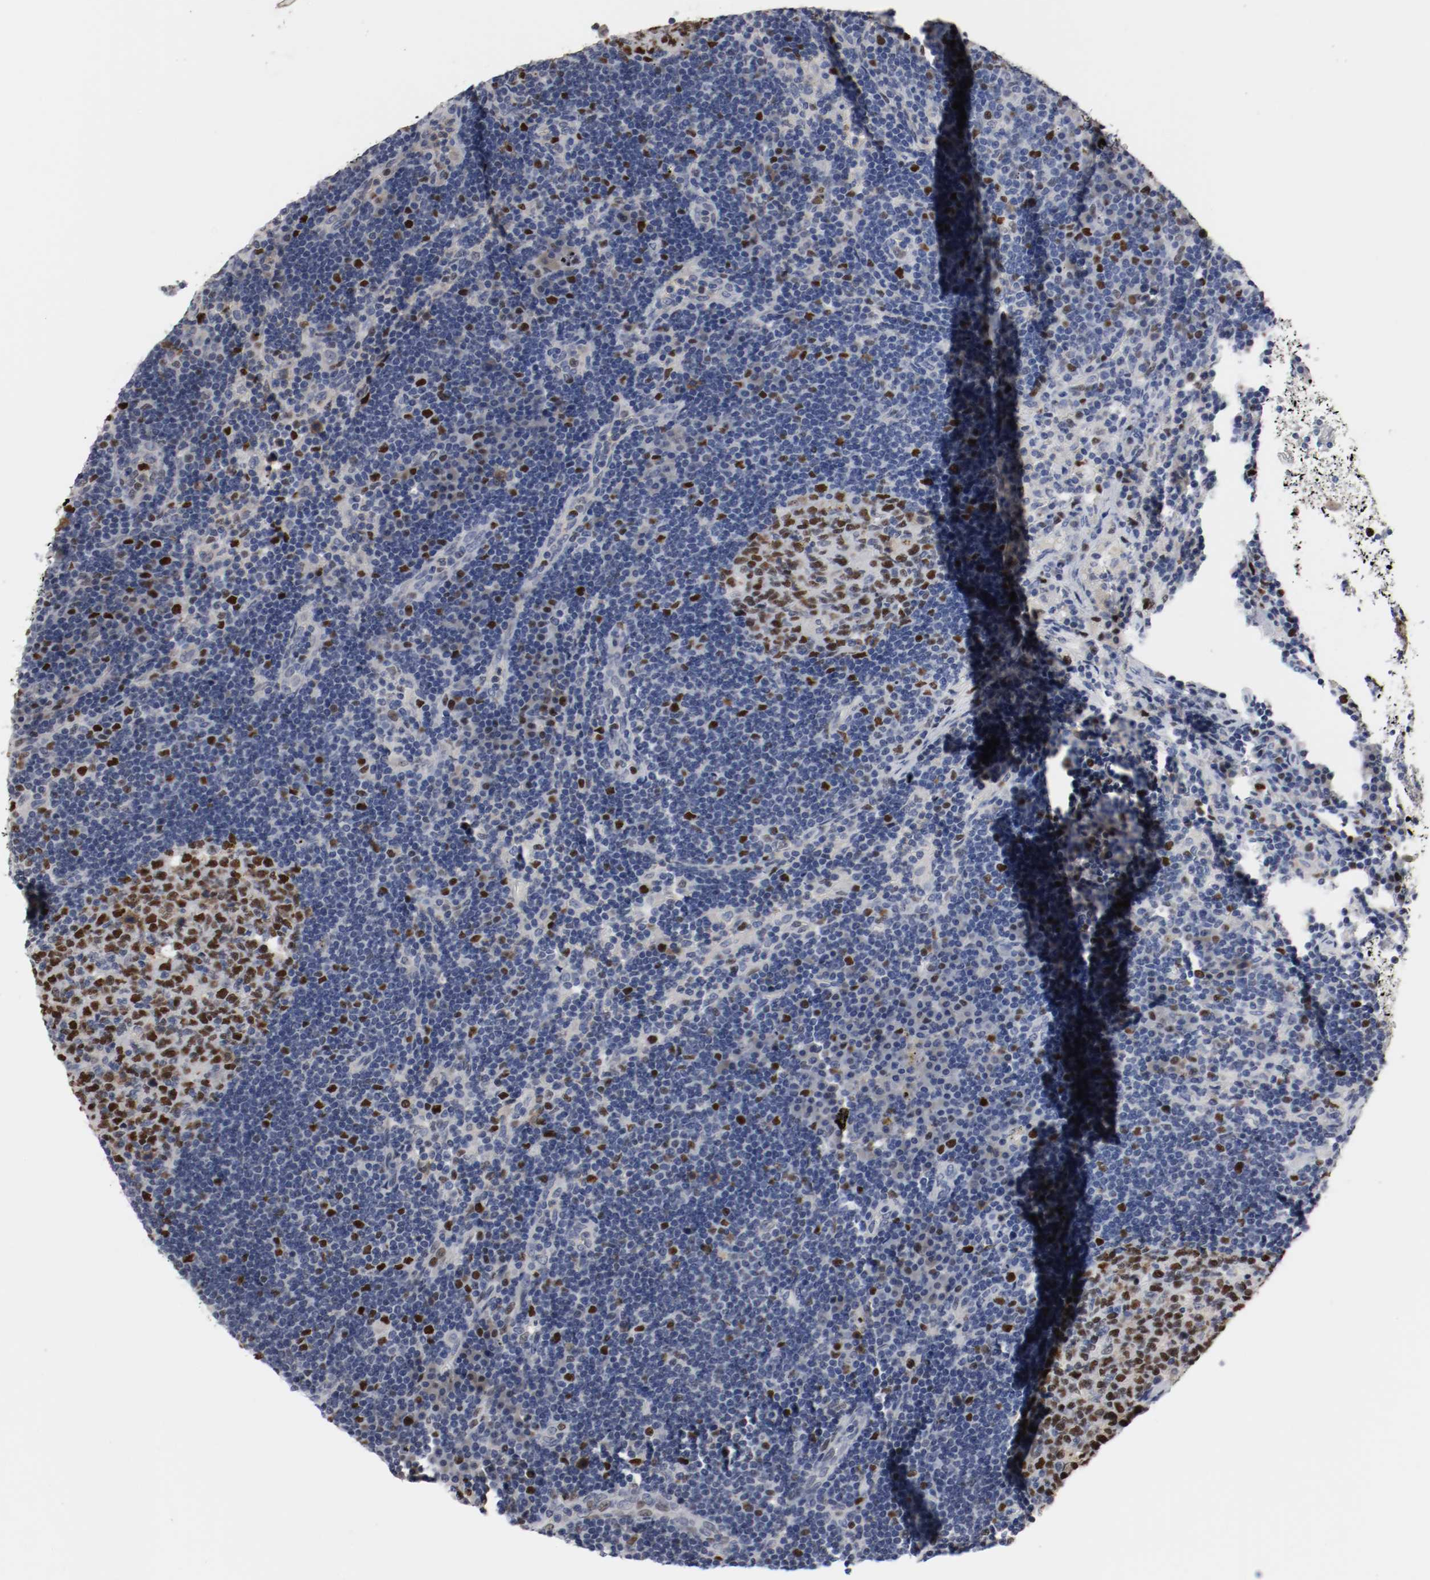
{"staining": {"intensity": "strong", "quantity": ">75%", "location": "nuclear"}, "tissue": "lymph node", "cell_type": "Germinal center cells", "image_type": "normal", "snomed": [{"axis": "morphology", "description": "Normal tissue, NOS"}, {"axis": "morphology", "description": "Squamous cell carcinoma, metastatic, NOS"}, {"axis": "topography", "description": "Lymph node"}], "caption": "Immunohistochemical staining of normal lymph node demonstrates >75% levels of strong nuclear protein staining in approximately >75% of germinal center cells. Using DAB (3,3'-diaminobenzidine) (brown) and hematoxylin (blue) stains, captured at high magnification using brightfield microscopy.", "gene": "MCM6", "patient": {"sex": "female", "age": 53}}